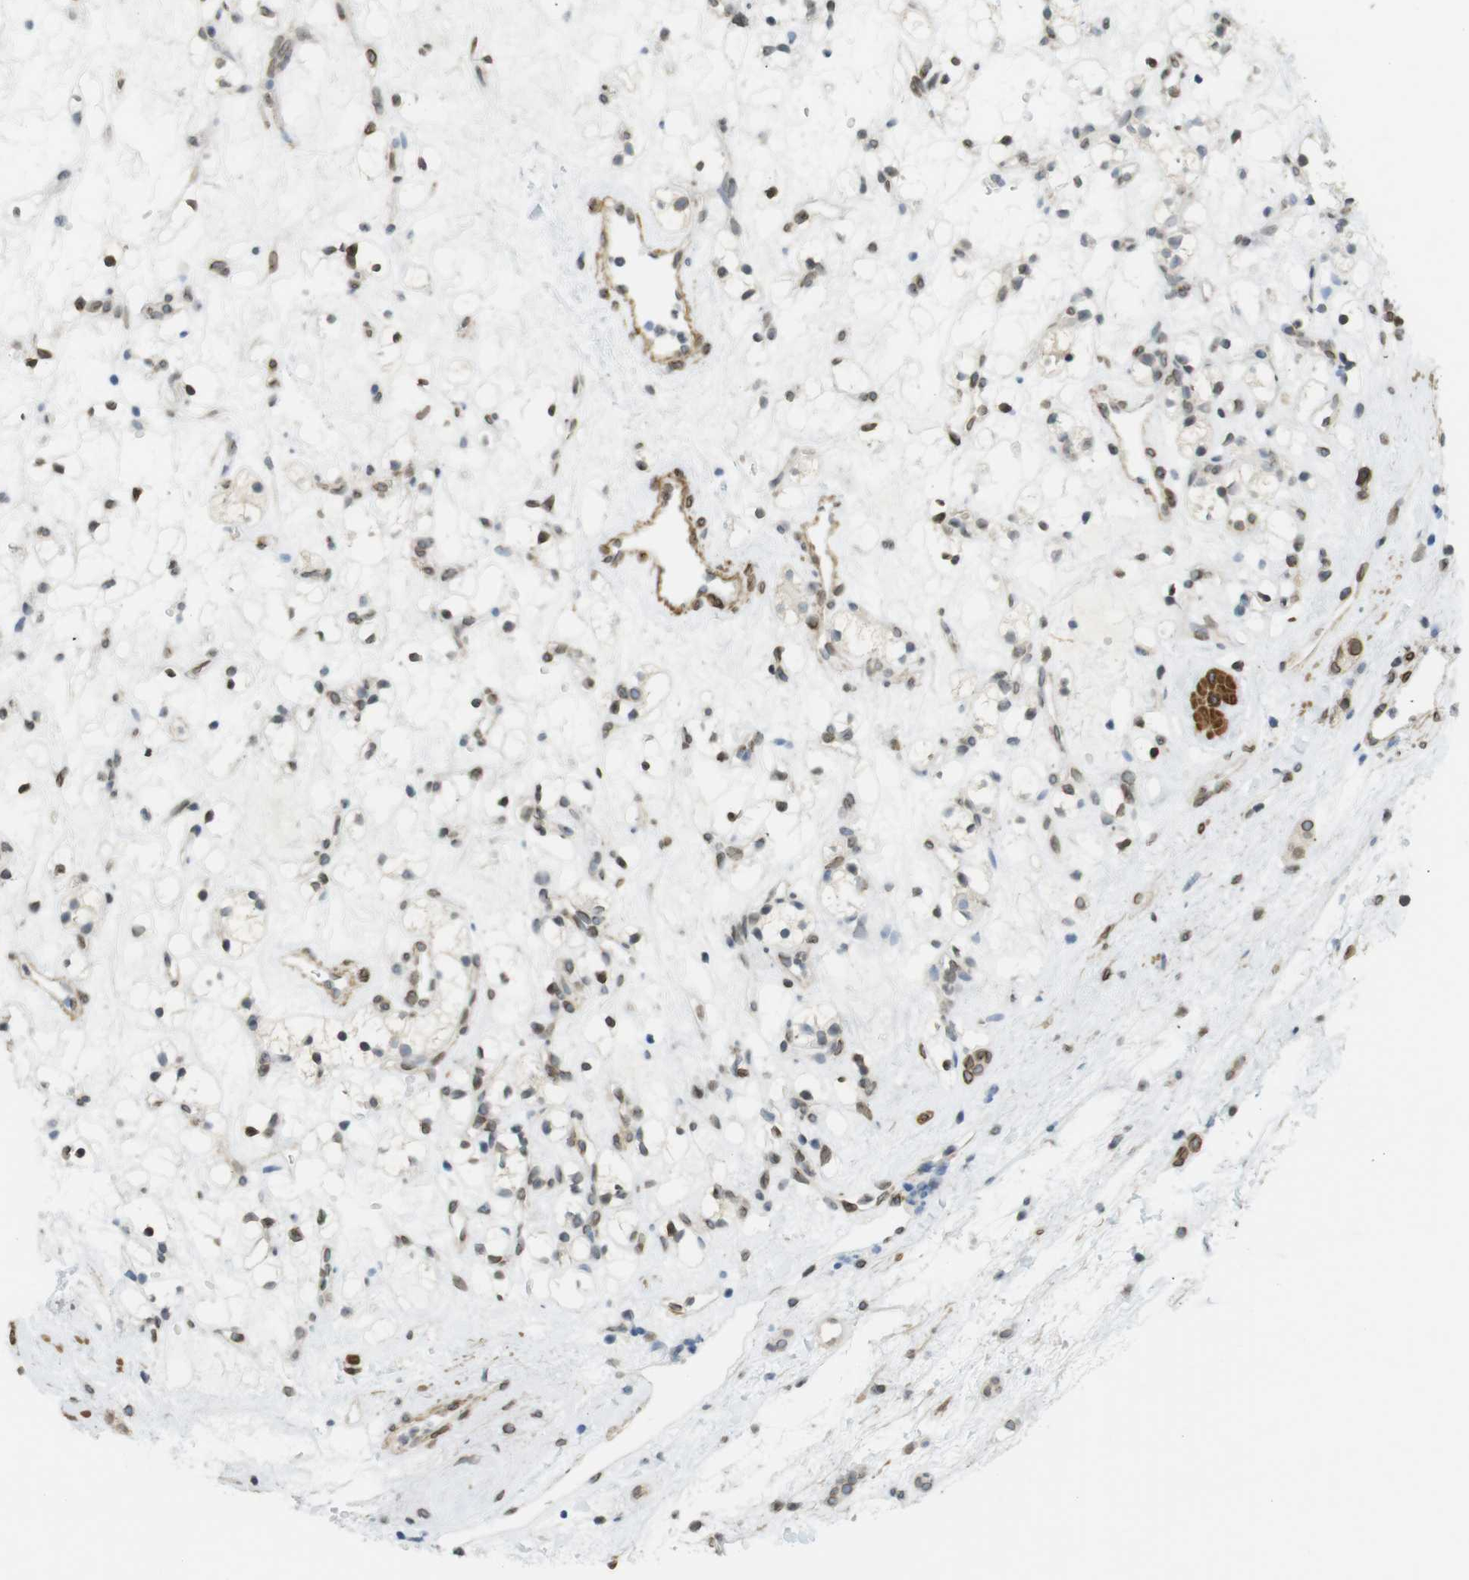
{"staining": {"intensity": "moderate", "quantity": ">75%", "location": "nuclear"}, "tissue": "renal cancer", "cell_type": "Tumor cells", "image_type": "cancer", "snomed": [{"axis": "morphology", "description": "Adenocarcinoma, NOS"}, {"axis": "topography", "description": "Kidney"}], "caption": "DAB (3,3'-diaminobenzidine) immunohistochemical staining of human adenocarcinoma (renal) shows moderate nuclear protein expression in about >75% of tumor cells.", "gene": "ARL6IP6", "patient": {"sex": "female", "age": 60}}